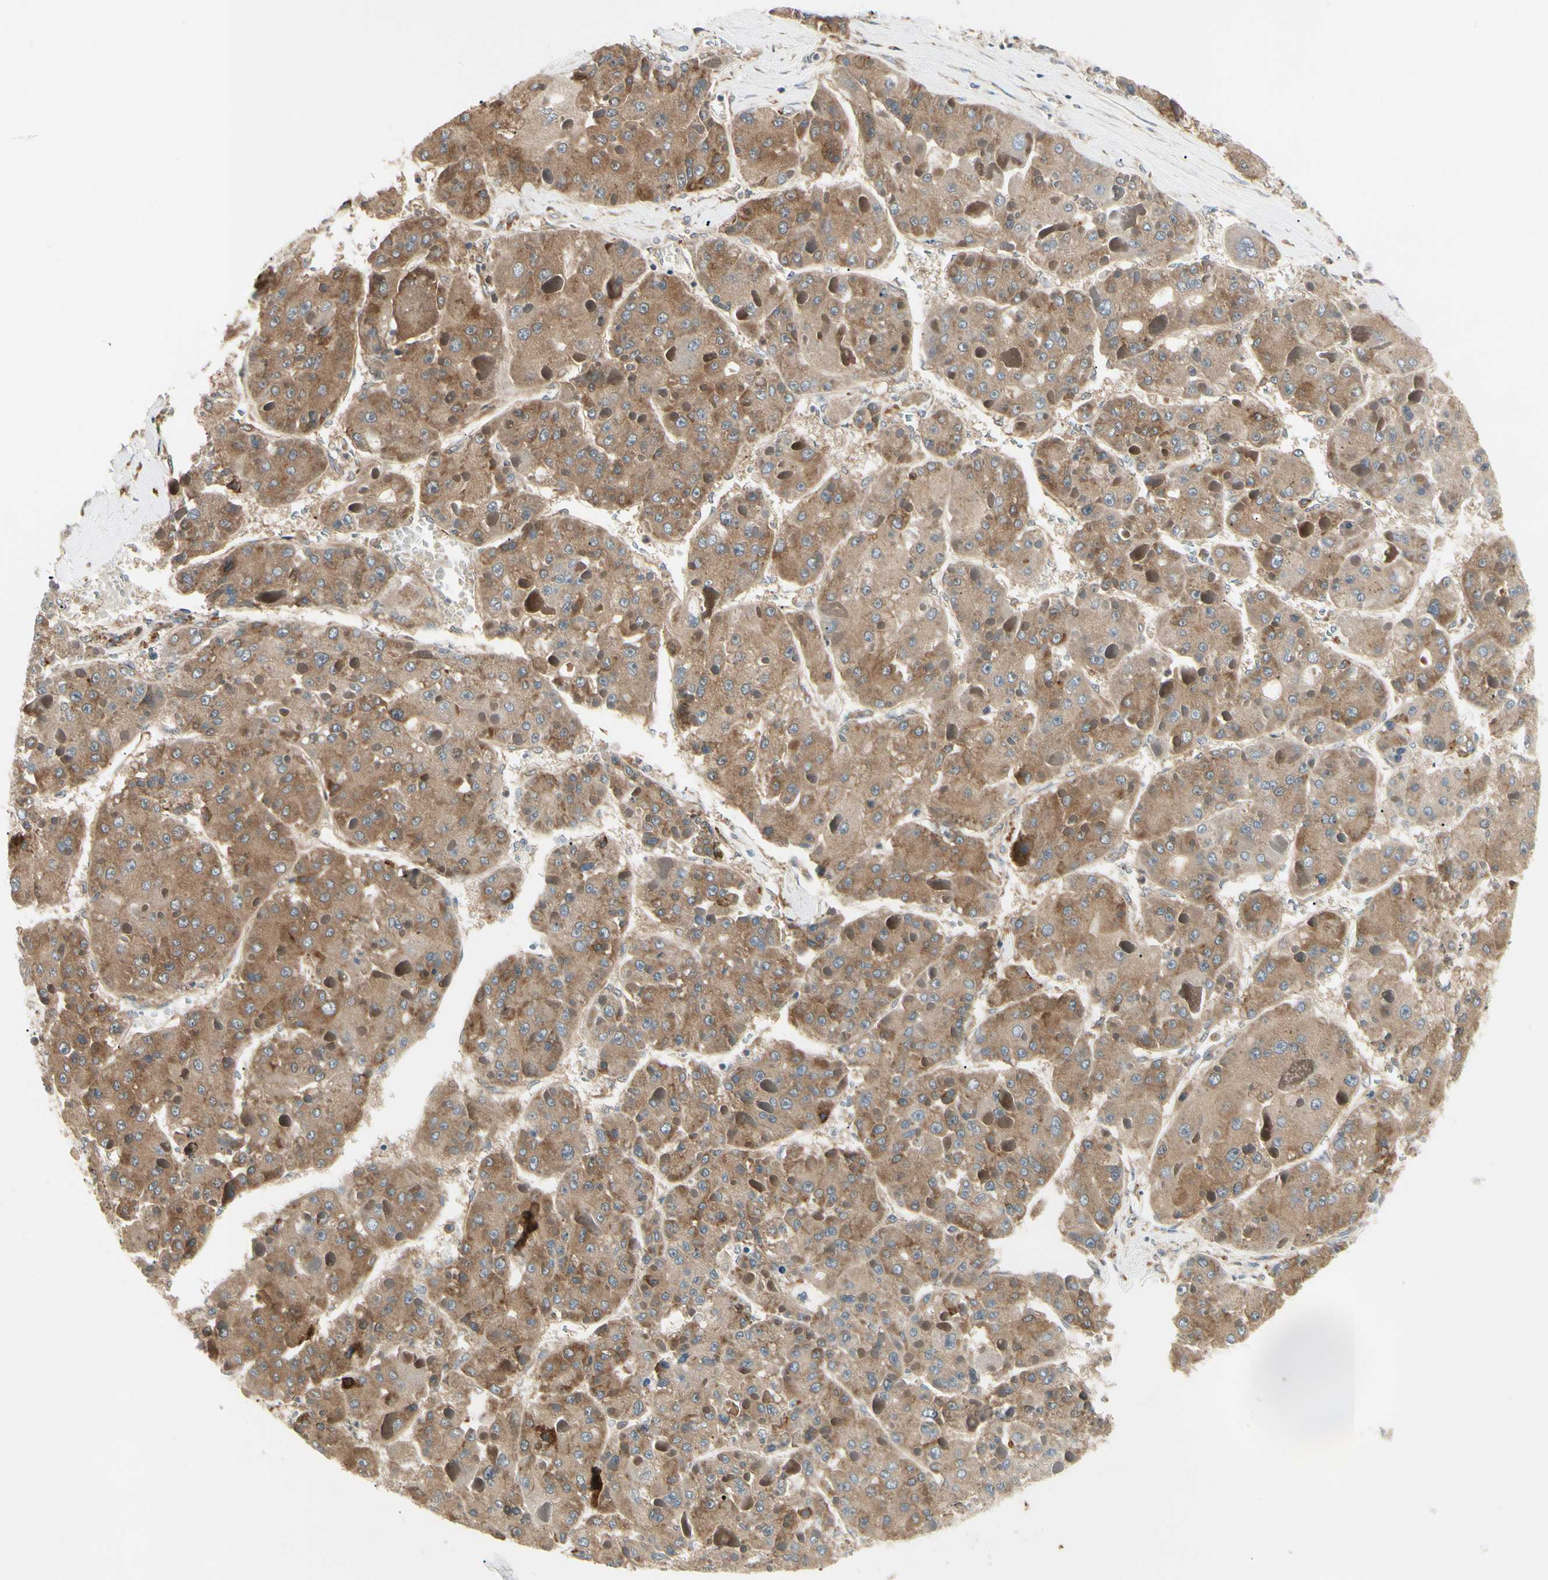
{"staining": {"intensity": "moderate", "quantity": ">75%", "location": "cytoplasmic/membranous"}, "tissue": "liver cancer", "cell_type": "Tumor cells", "image_type": "cancer", "snomed": [{"axis": "morphology", "description": "Carcinoma, Hepatocellular, NOS"}, {"axis": "topography", "description": "Liver"}], "caption": "Protein expression analysis of liver cancer shows moderate cytoplasmic/membranous positivity in approximately >75% of tumor cells. (IHC, brightfield microscopy, high magnification).", "gene": "NME1-NME2", "patient": {"sex": "female", "age": 73}}